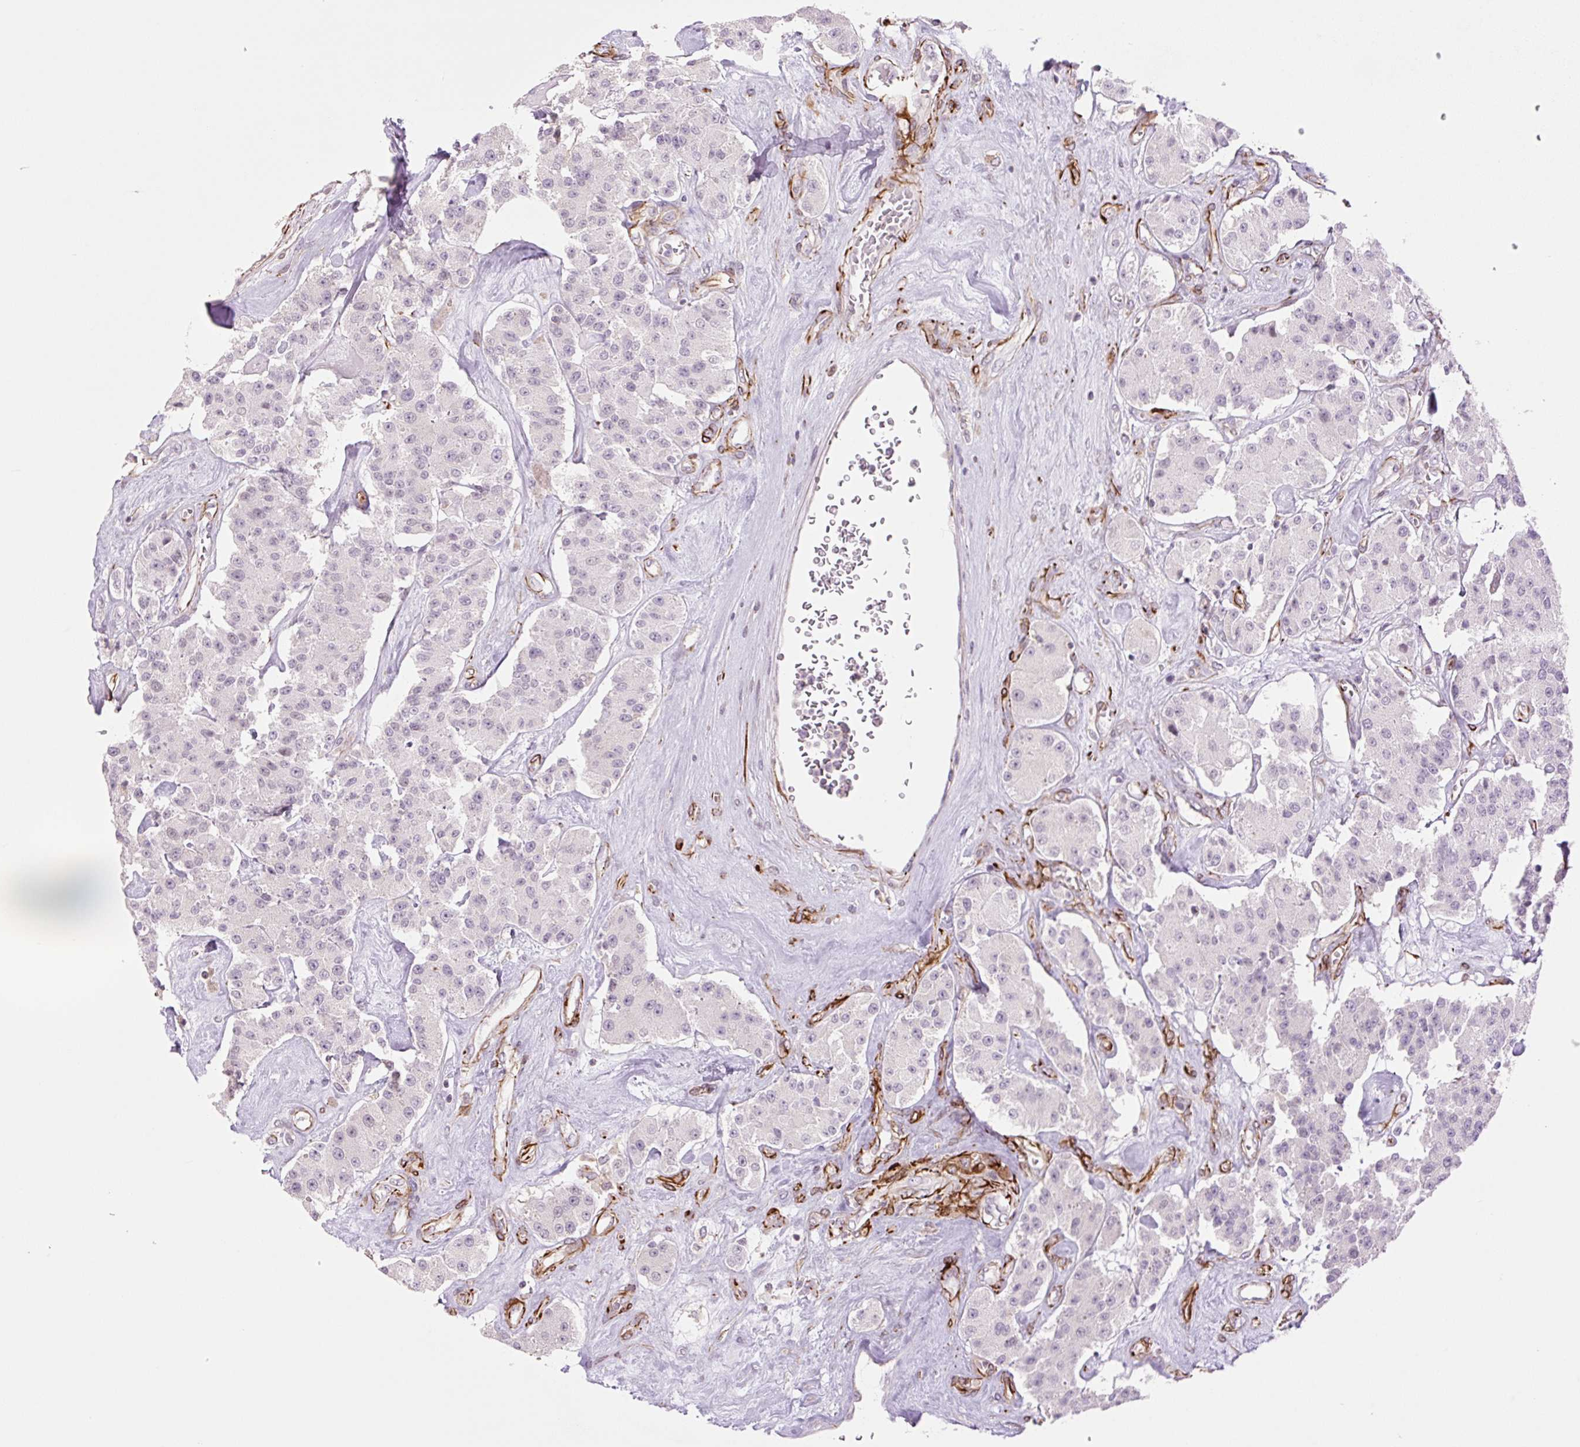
{"staining": {"intensity": "negative", "quantity": "none", "location": "none"}, "tissue": "carcinoid", "cell_type": "Tumor cells", "image_type": "cancer", "snomed": [{"axis": "morphology", "description": "Carcinoid, malignant, NOS"}, {"axis": "topography", "description": "Pancreas"}], "caption": "High power microscopy image of an immunohistochemistry photomicrograph of carcinoid (malignant), revealing no significant positivity in tumor cells. The staining is performed using DAB (3,3'-diaminobenzidine) brown chromogen with nuclei counter-stained in using hematoxylin.", "gene": "ZFYVE21", "patient": {"sex": "male", "age": 41}}